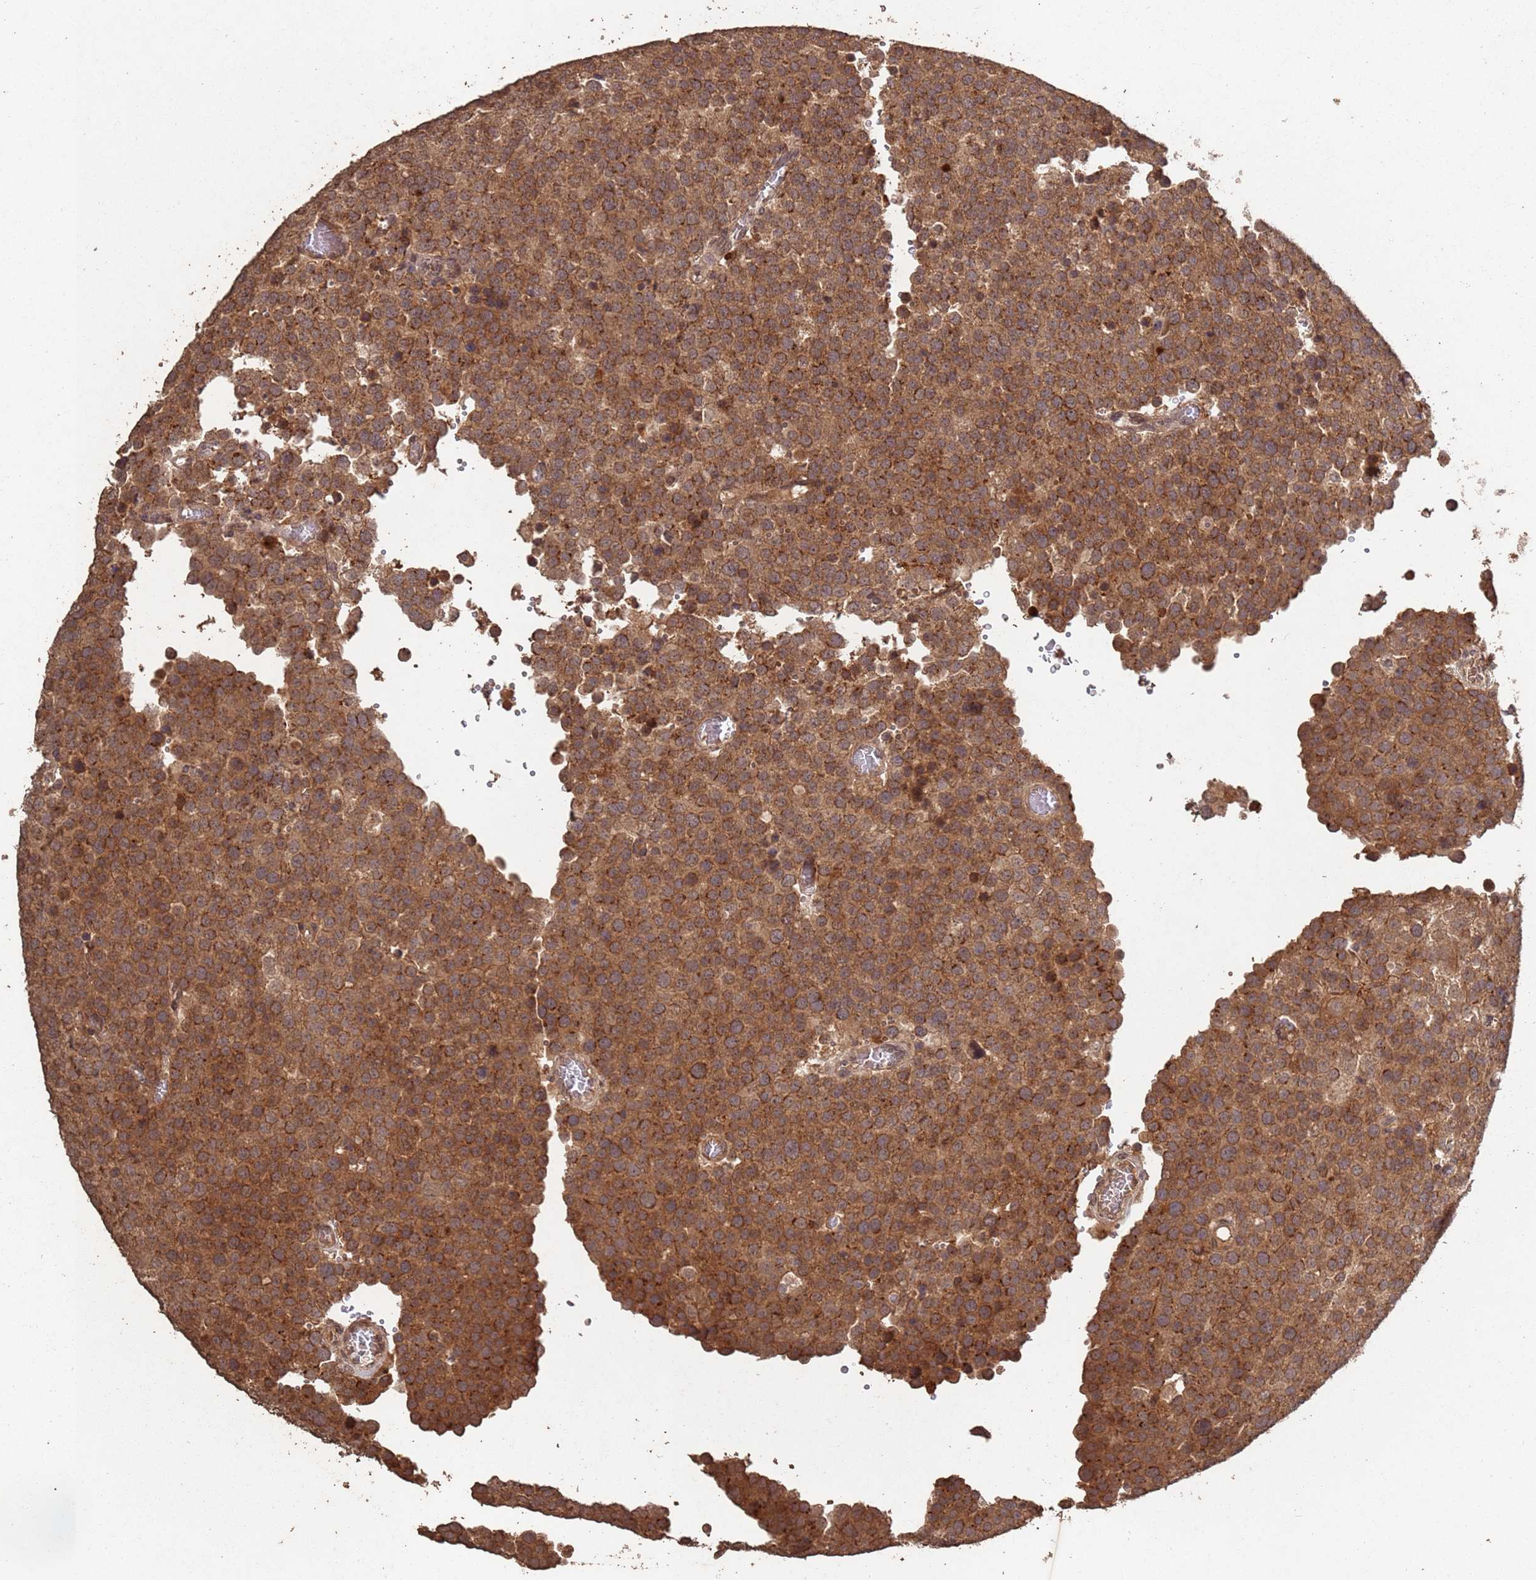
{"staining": {"intensity": "strong", "quantity": ">75%", "location": "cytoplasmic/membranous"}, "tissue": "testis cancer", "cell_type": "Tumor cells", "image_type": "cancer", "snomed": [{"axis": "morphology", "description": "Normal tissue, NOS"}, {"axis": "morphology", "description": "Seminoma, NOS"}, {"axis": "topography", "description": "Testis"}], "caption": "Immunohistochemistry (IHC) staining of testis seminoma, which shows high levels of strong cytoplasmic/membranous positivity in approximately >75% of tumor cells indicating strong cytoplasmic/membranous protein positivity. The staining was performed using DAB (3,3'-diaminobenzidine) (brown) for protein detection and nuclei were counterstained in hematoxylin (blue).", "gene": "FRAT1", "patient": {"sex": "male", "age": 71}}